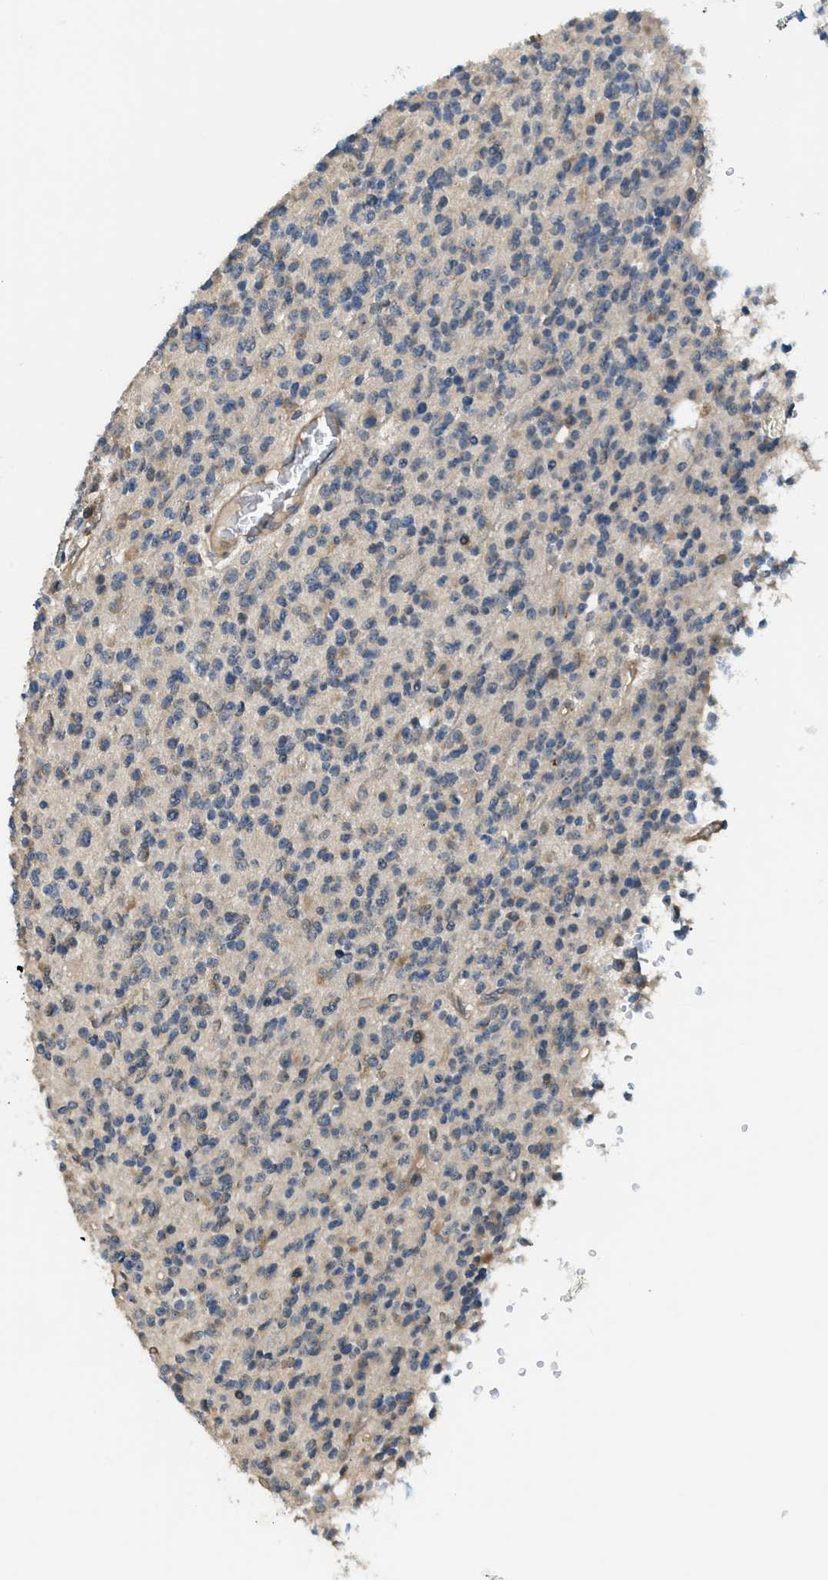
{"staining": {"intensity": "weak", "quantity": "<25%", "location": "cytoplasmic/membranous"}, "tissue": "glioma", "cell_type": "Tumor cells", "image_type": "cancer", "snomed": [{"axis": "morphology", "description": "Glioma, malignant, High grade"}, {"axis": "topography", "description": "Brain"}], "caption": "This is an immunohistochemistry (IHC) photomicrograph of human malignant glioma (high-grade). There is no expression in tumor cells.", "gene": "CBLB", "patient": {"sex": "male", "age": 34}}